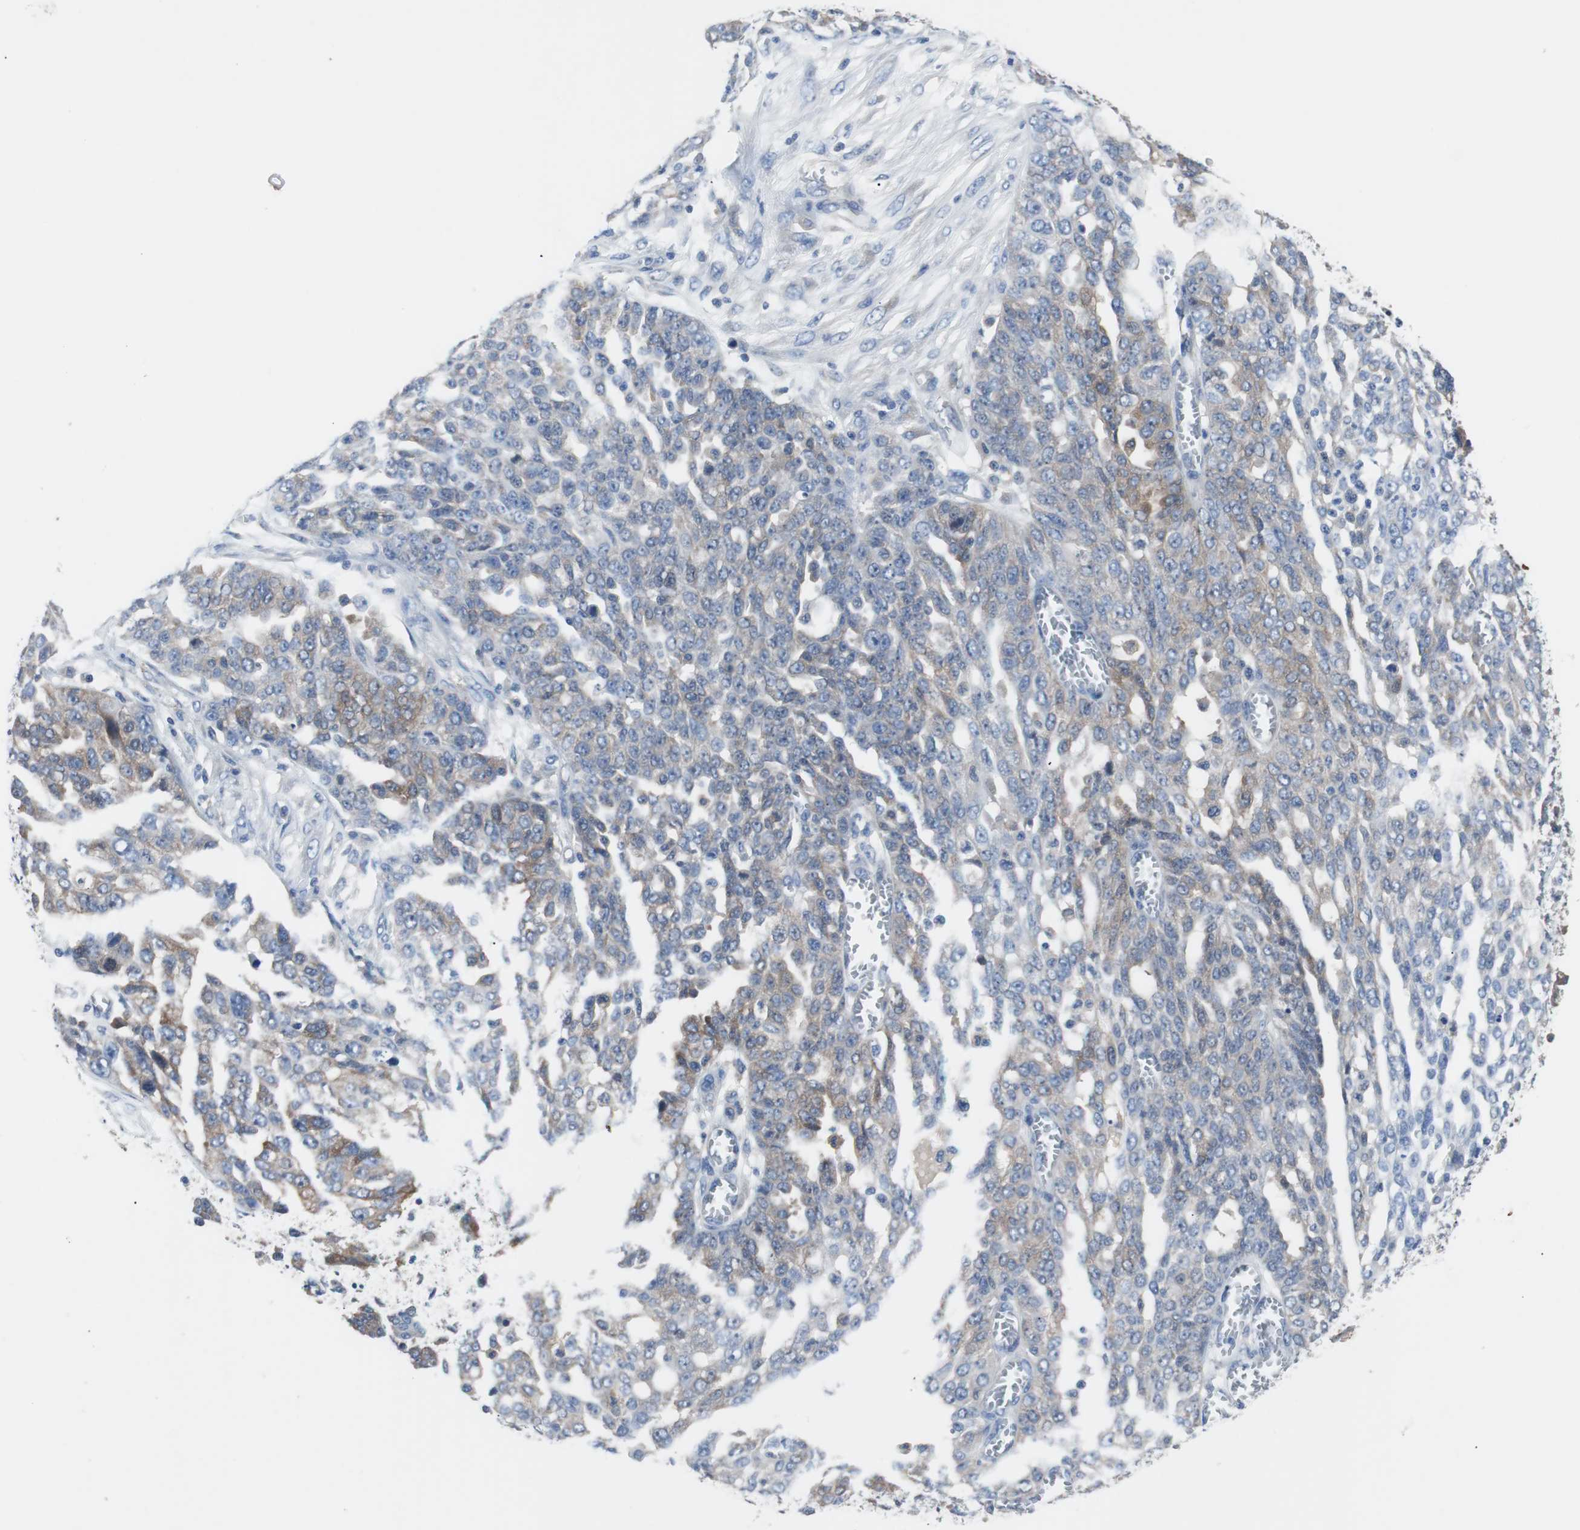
{"staining": {"intensity": "weak", "quantity": "25%-75%", "location": "cytoplasmic/membranous"}, "tissue": "ovarian cancer", "cell_type": "Tumor cells", "image_type": "cancer", "snomed": [{"axis": "morphology", "description": "Cystadenocarcinoma, serous, NOS"}, {"axis": "topography", "description": "Soft tissue"}, {"axis": "topography", "description": "Ovary"}], "caption": "Human serous cystadenocarcinoma (ovarian) stained with a protein marker demonstrates weak staining in tumor cells.", "gene": "EEF2K", "patient": {"sex": "female", "age": 57}}